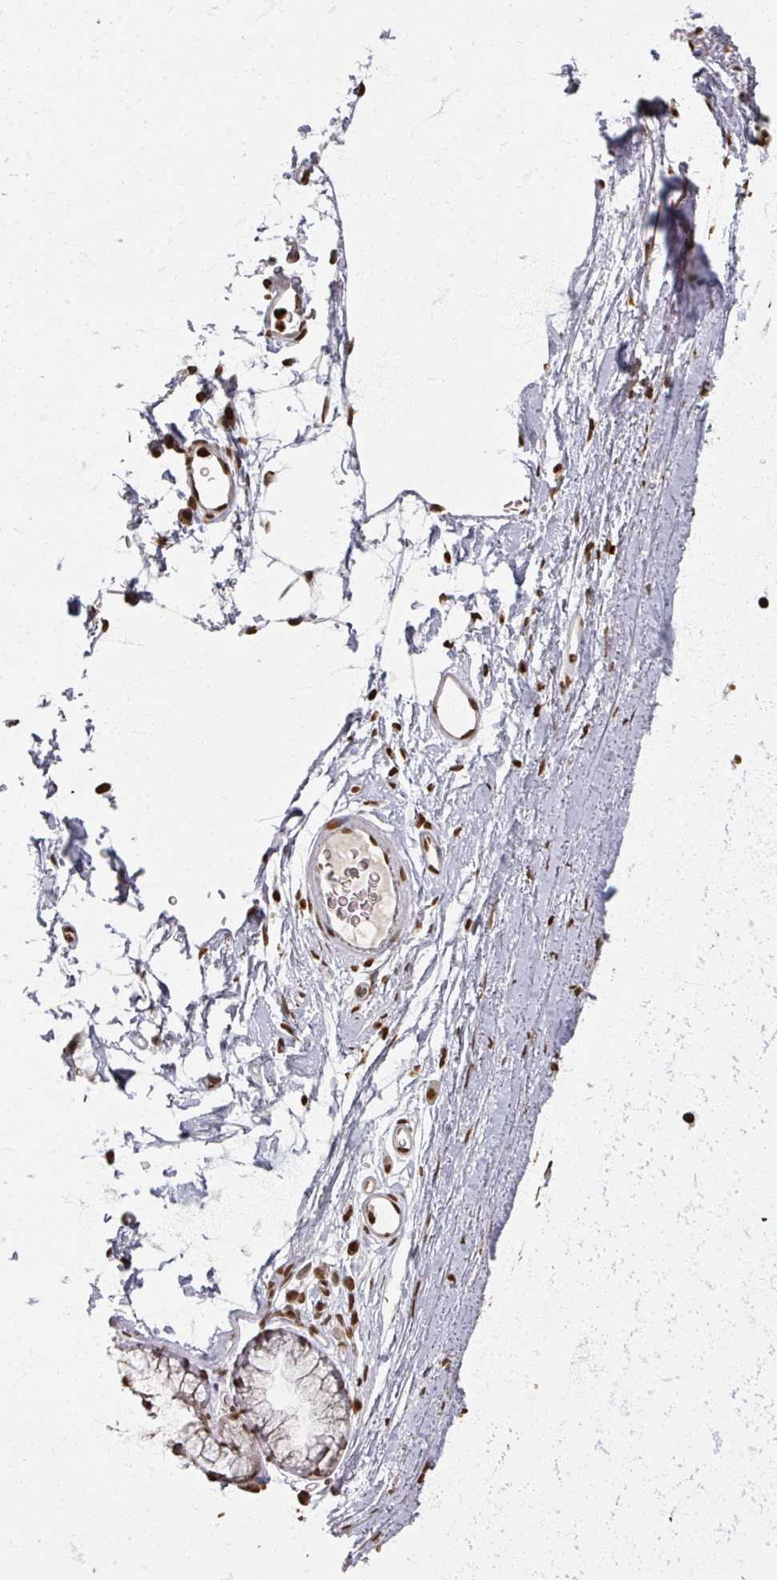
{"staining": {"intensity": "moderate", "quantity": "<25%", "location": "nuclear"}, "tissue": "adipose tissue", "cell_type": "Adipocytes", "image_type": "normal", "snomed": [{"axis": "morphology", "description": "Normal tissue, NOS"}, {"axis": "topography", "description": "Lymph node"}, {"axis": "topography", "description": "Cartilage tissue"}, {"axis": "topography", "description": "Bronchus"}], "caption": "Adipose tissue stained for a protein (brown) displays moderate nuclear positive expression in about <25% of adipocytes.", "gene": "DCUN1D5", "patient": {"sex": "female", "age": 70}}